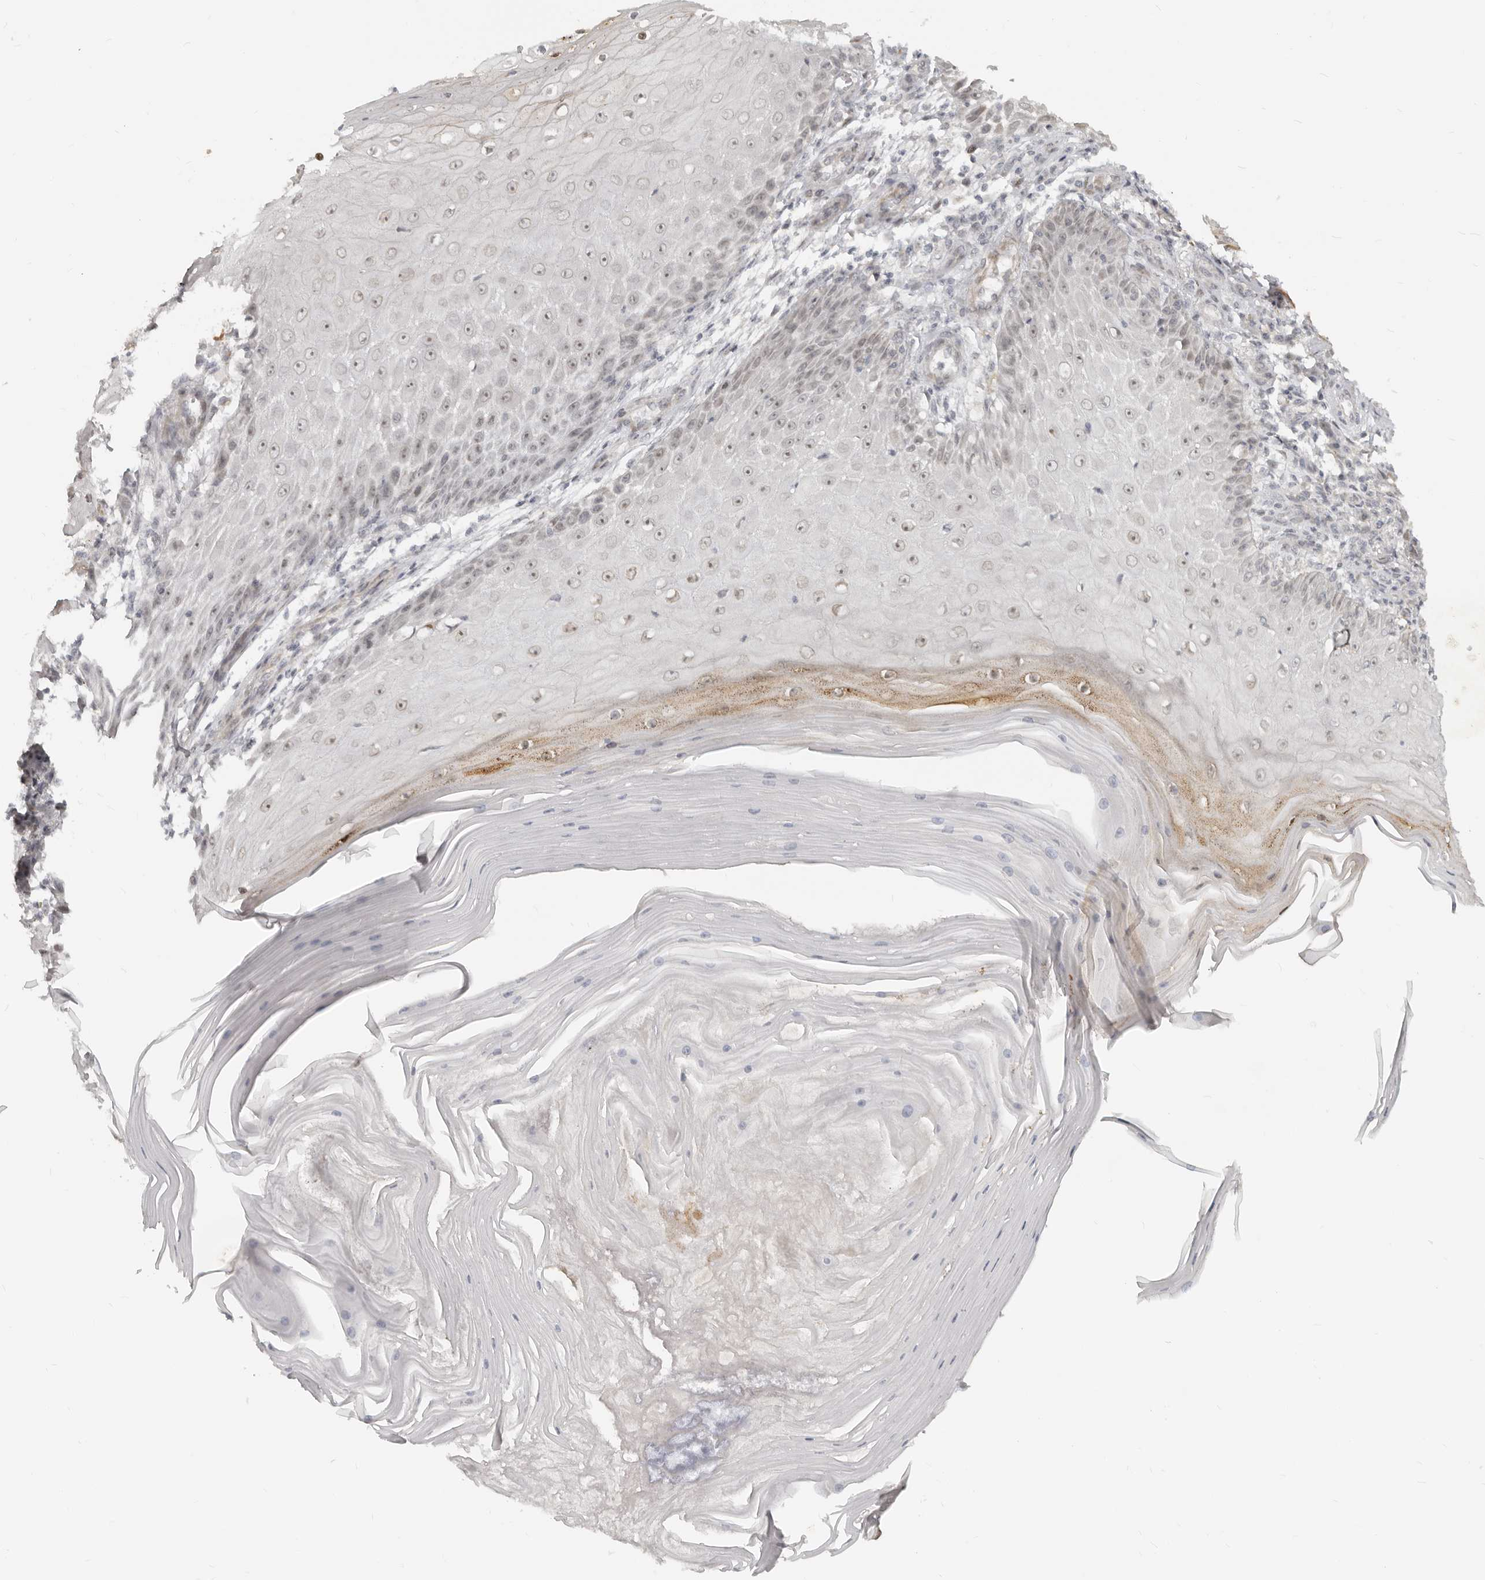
{"staining": {"intensity": "negative", "quantity": "none", "location": "none"}, "tissue": "skin cancer", "cell_type": "Tumor cells", "image_type": "cancer", "snomed": [{"axis": "morphology", "description": "Squamous cell carcinoma, NOS"}, {"axis": "topography", "description": "Skin"}], "caption": "Skin cancer (squamous cell carcinoma) was stained to show a protein in brown. There is no significant expression in tumor cells.", "gene": "NUP153", "patient": {"sex": "female", "age": 73}}